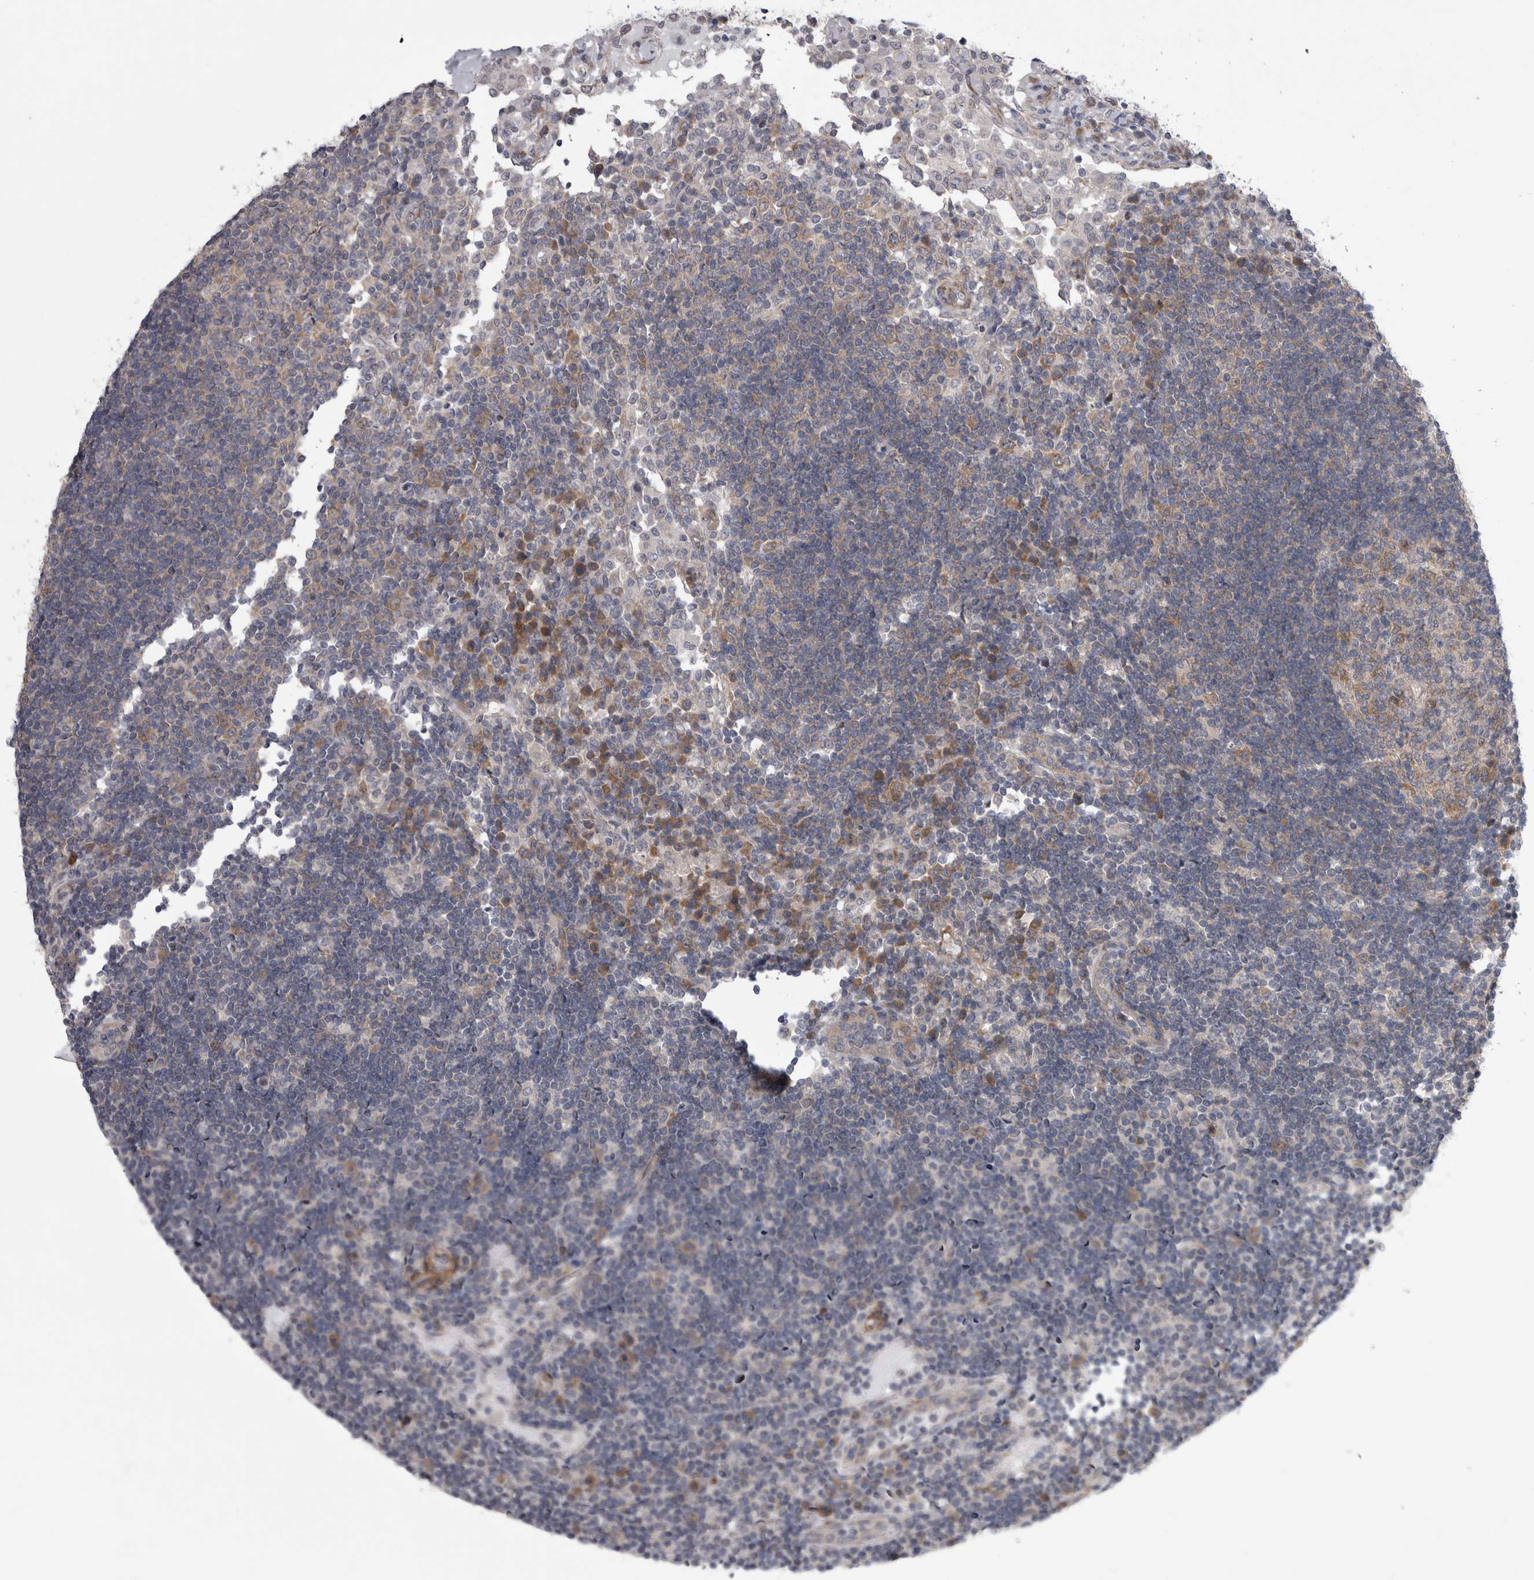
{"staining": {"intensity": "weak", "quantity": "25%-75%", "location": "cytoplasmic/membranous"}, "tissue": "lymph node", "cell_type": "Germinal center cells", "image_type": "normal", "snomed": [{"axis": "morphology", "description": "Normal tissue, NOS"}, {"axis": "topography", "description": "Lymph node"}], "caption": "Immunohistochemistry (IHC) of benign human lymph node displays low levels of weak cytoplasmic/membranous staining in approximately 25%-75% of germinal center cells.", "gene": "DDX6", "patient": {"sex": "female", "age": 53}}